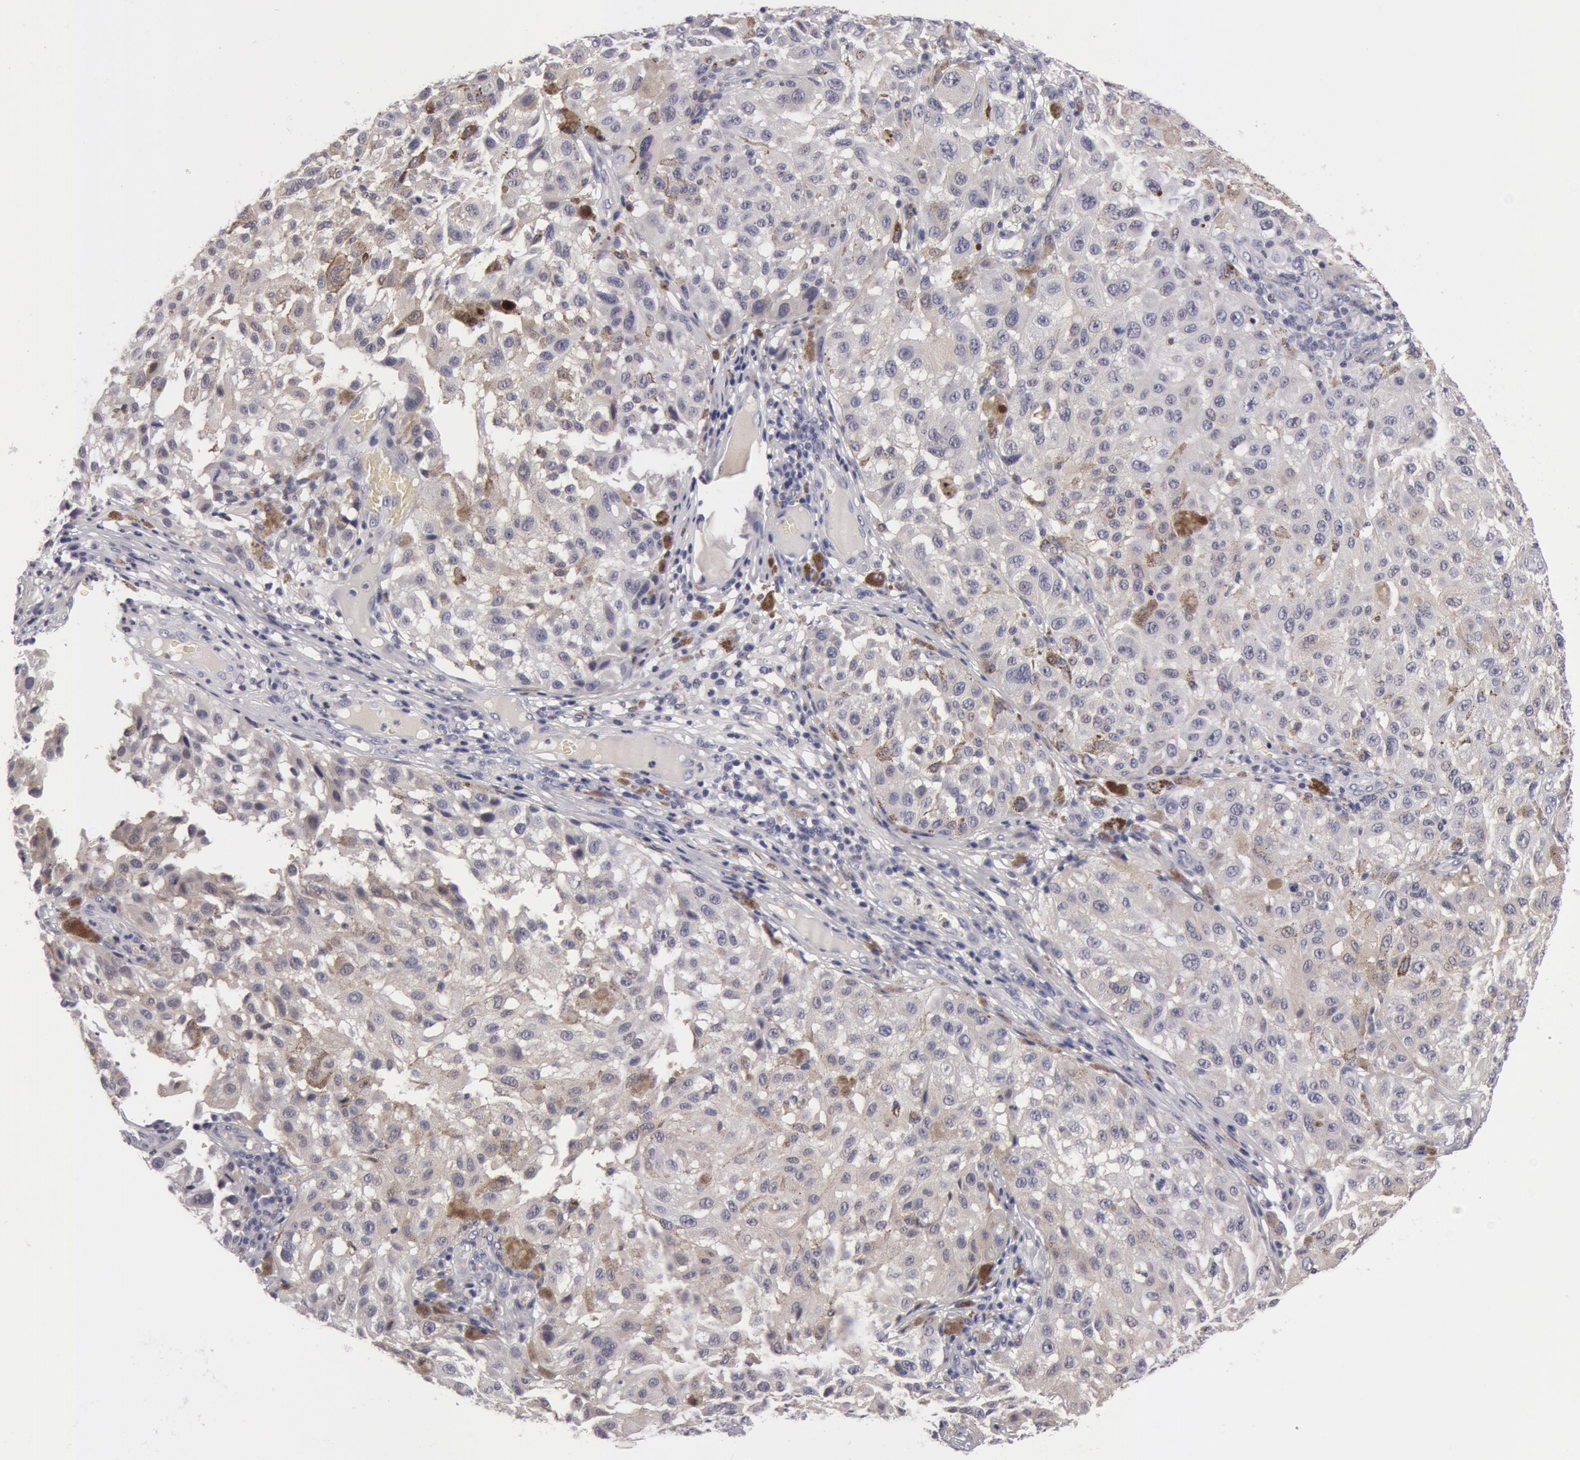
{"staining": {"intensity": "negative", "quantity": "none", "location": "none"}, "tissue": "melanoma", "cell_type": "Tumor cells", "image_type": "cancer", "snomed": [{"axis": "morphology", "description": "Malignant melanoma, NOS"}, {"axis": "topography", "description": "Skin"}], "caption": "This is an immunohistochemistry image of malignant melanoma. There is no expression in tumor cells.", "gene": "NLGN4X", "patient": {"sex": "female", "age": 64}}